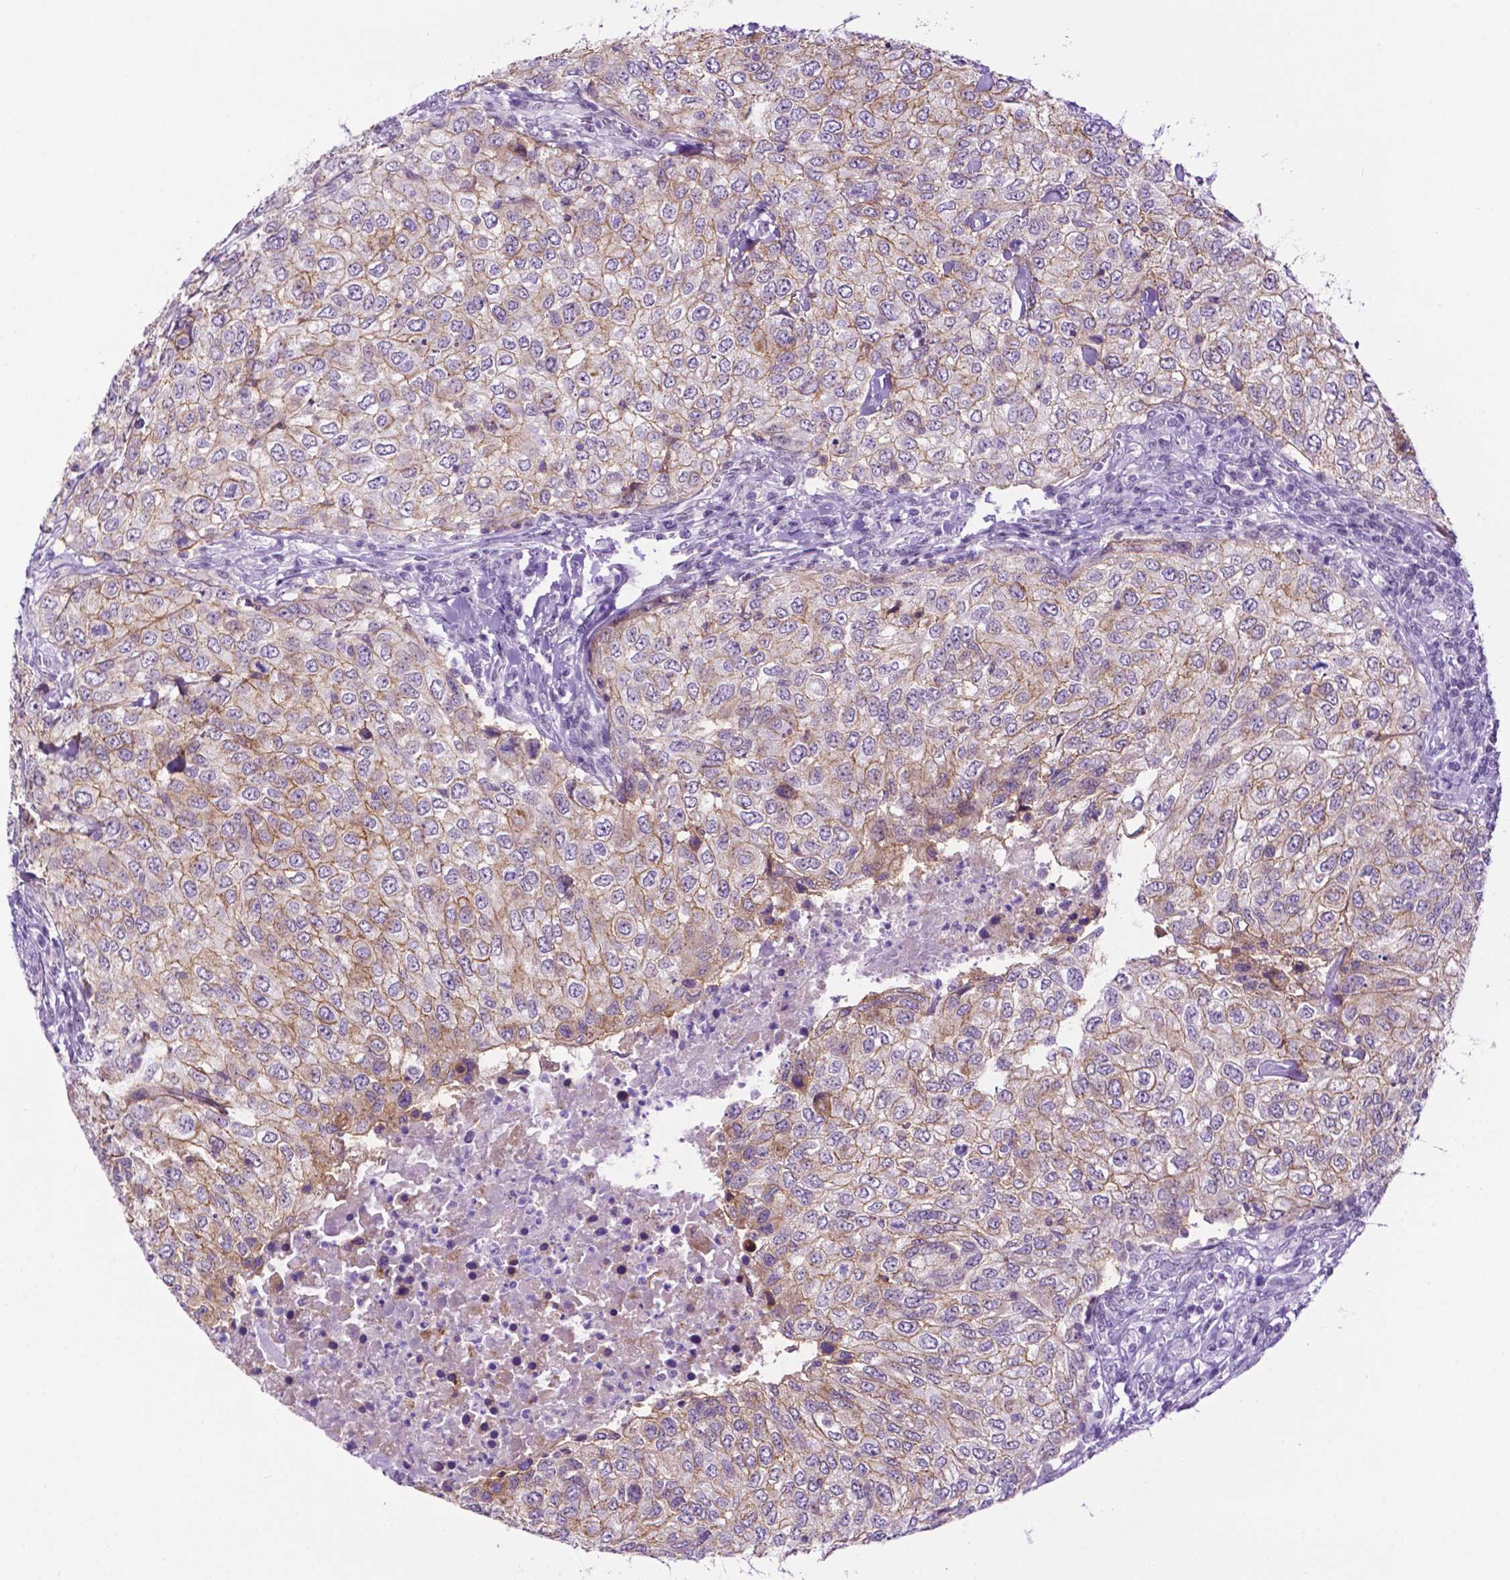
{"staining": {"intensity": "weak", "quantity": "25%-75%", "location": "cytoplasmic/membranous"}, "tissue": "urothelial cancer", "cell_type": "Tumor cells", "image_type": "cancer", "snomed": [{"axis": "morphology", "description": "Urothelial carcinoma, High grade"}, {"axis": "topography", "description": "Urinary bladder"}], "caption": "Urothelial cancer stained for a protein demonstrates weak cytoplasmic/membranous positivity in tumor cells.", "gene": "TACSTD2", "patient": {"sex": "female", "age": 78}}